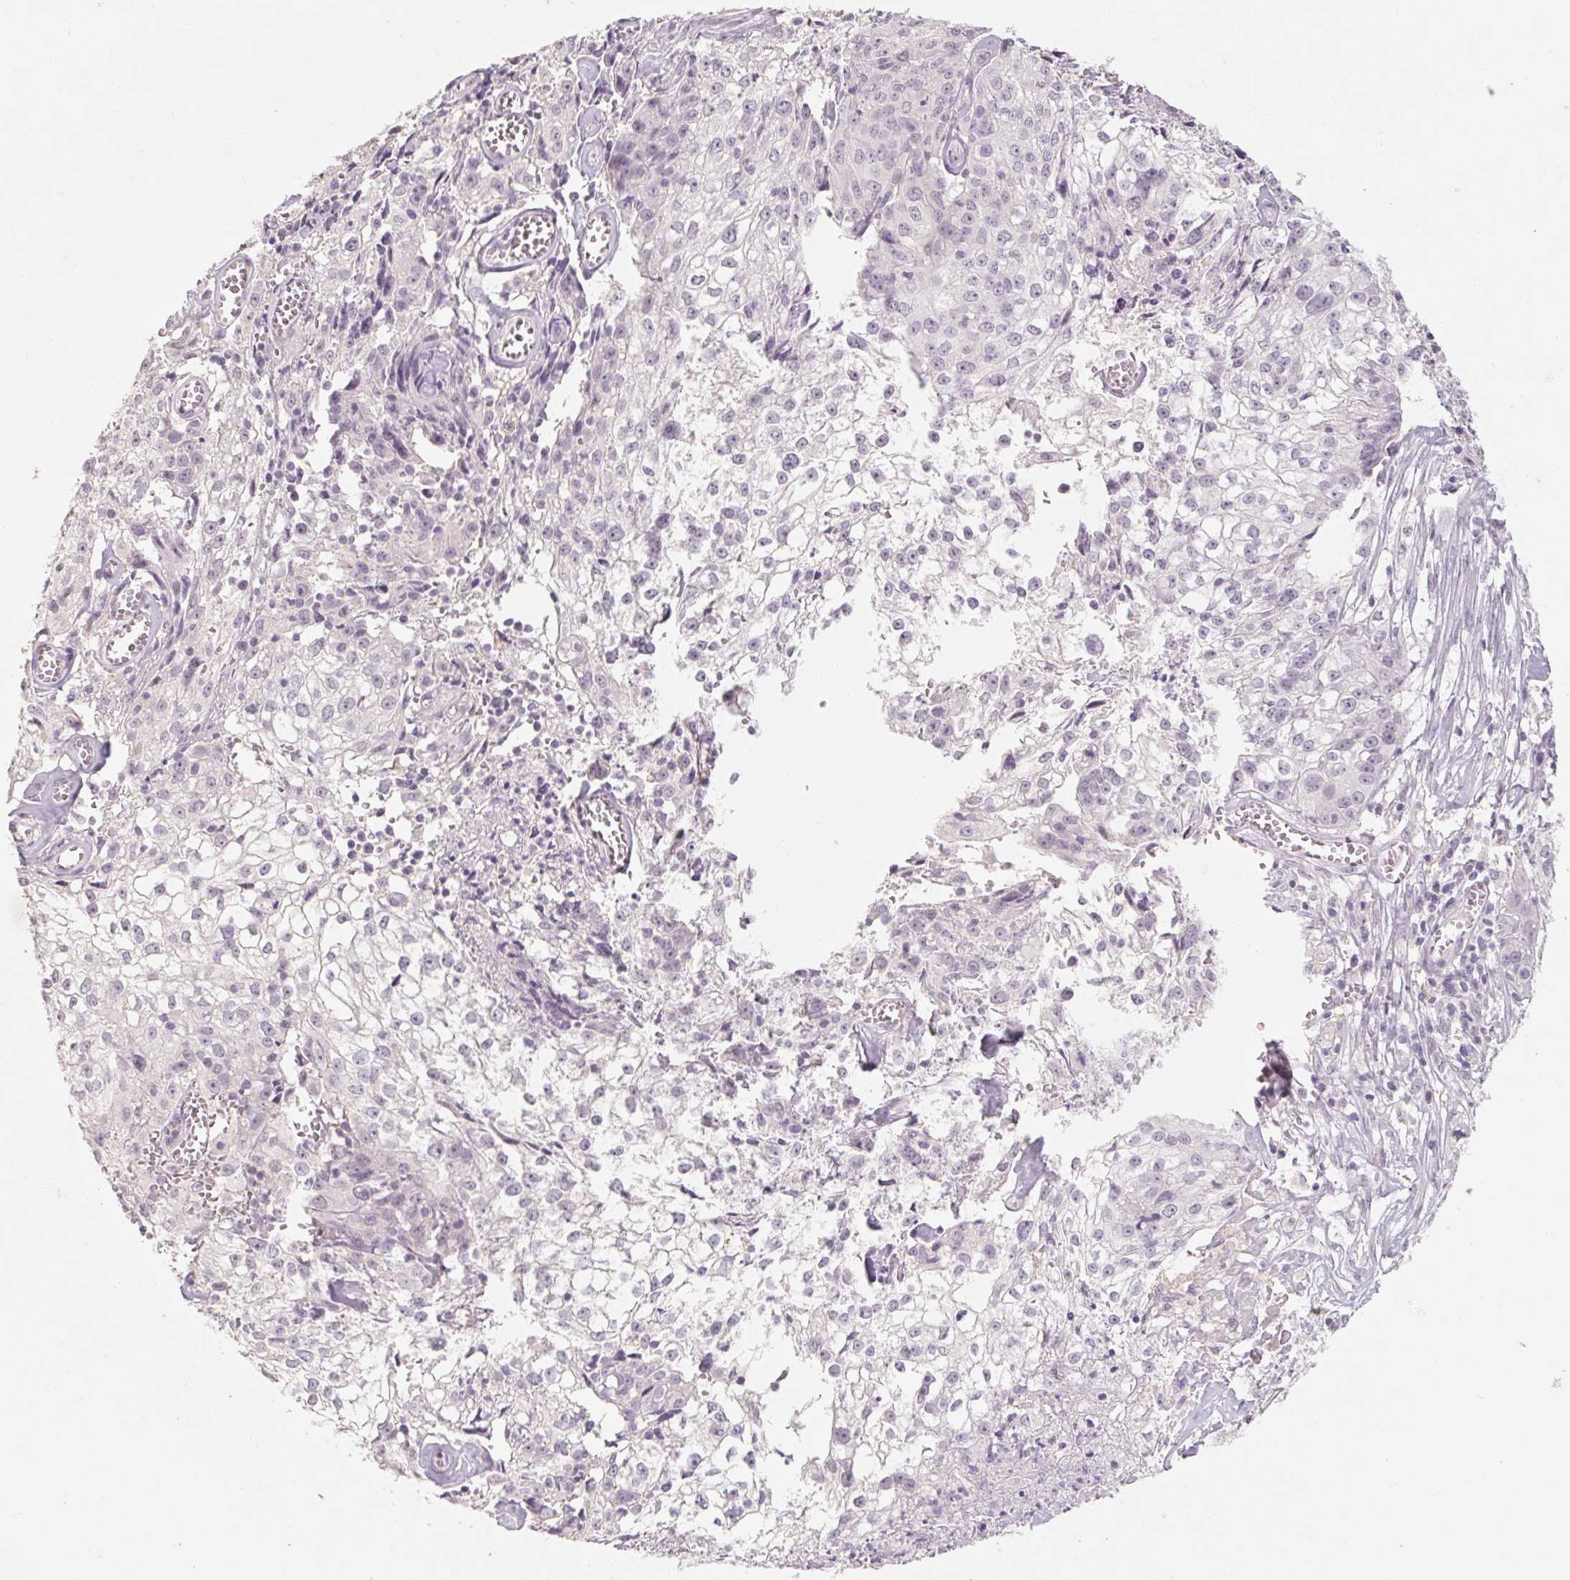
{"staining": {"intensity": "negative", "quantity": "none", "location": "none"}, "tissue": "cervical cancer", "cell_type": "Tumor cells", "image_type": "cancer", "snomed": [{"axis": "morphology", "description": "Squamous cell carcinoma, NOS"}, {"axis": "topography", "description": "Cervix"}], "caption": "The immunohistochemistry (IHC) micrograph has no significant staining in tumor cells of cervical squamous cell carcinoma tissue.", "gene": "CAPZA3", "patient": {"sex": "female", "age": 85}}